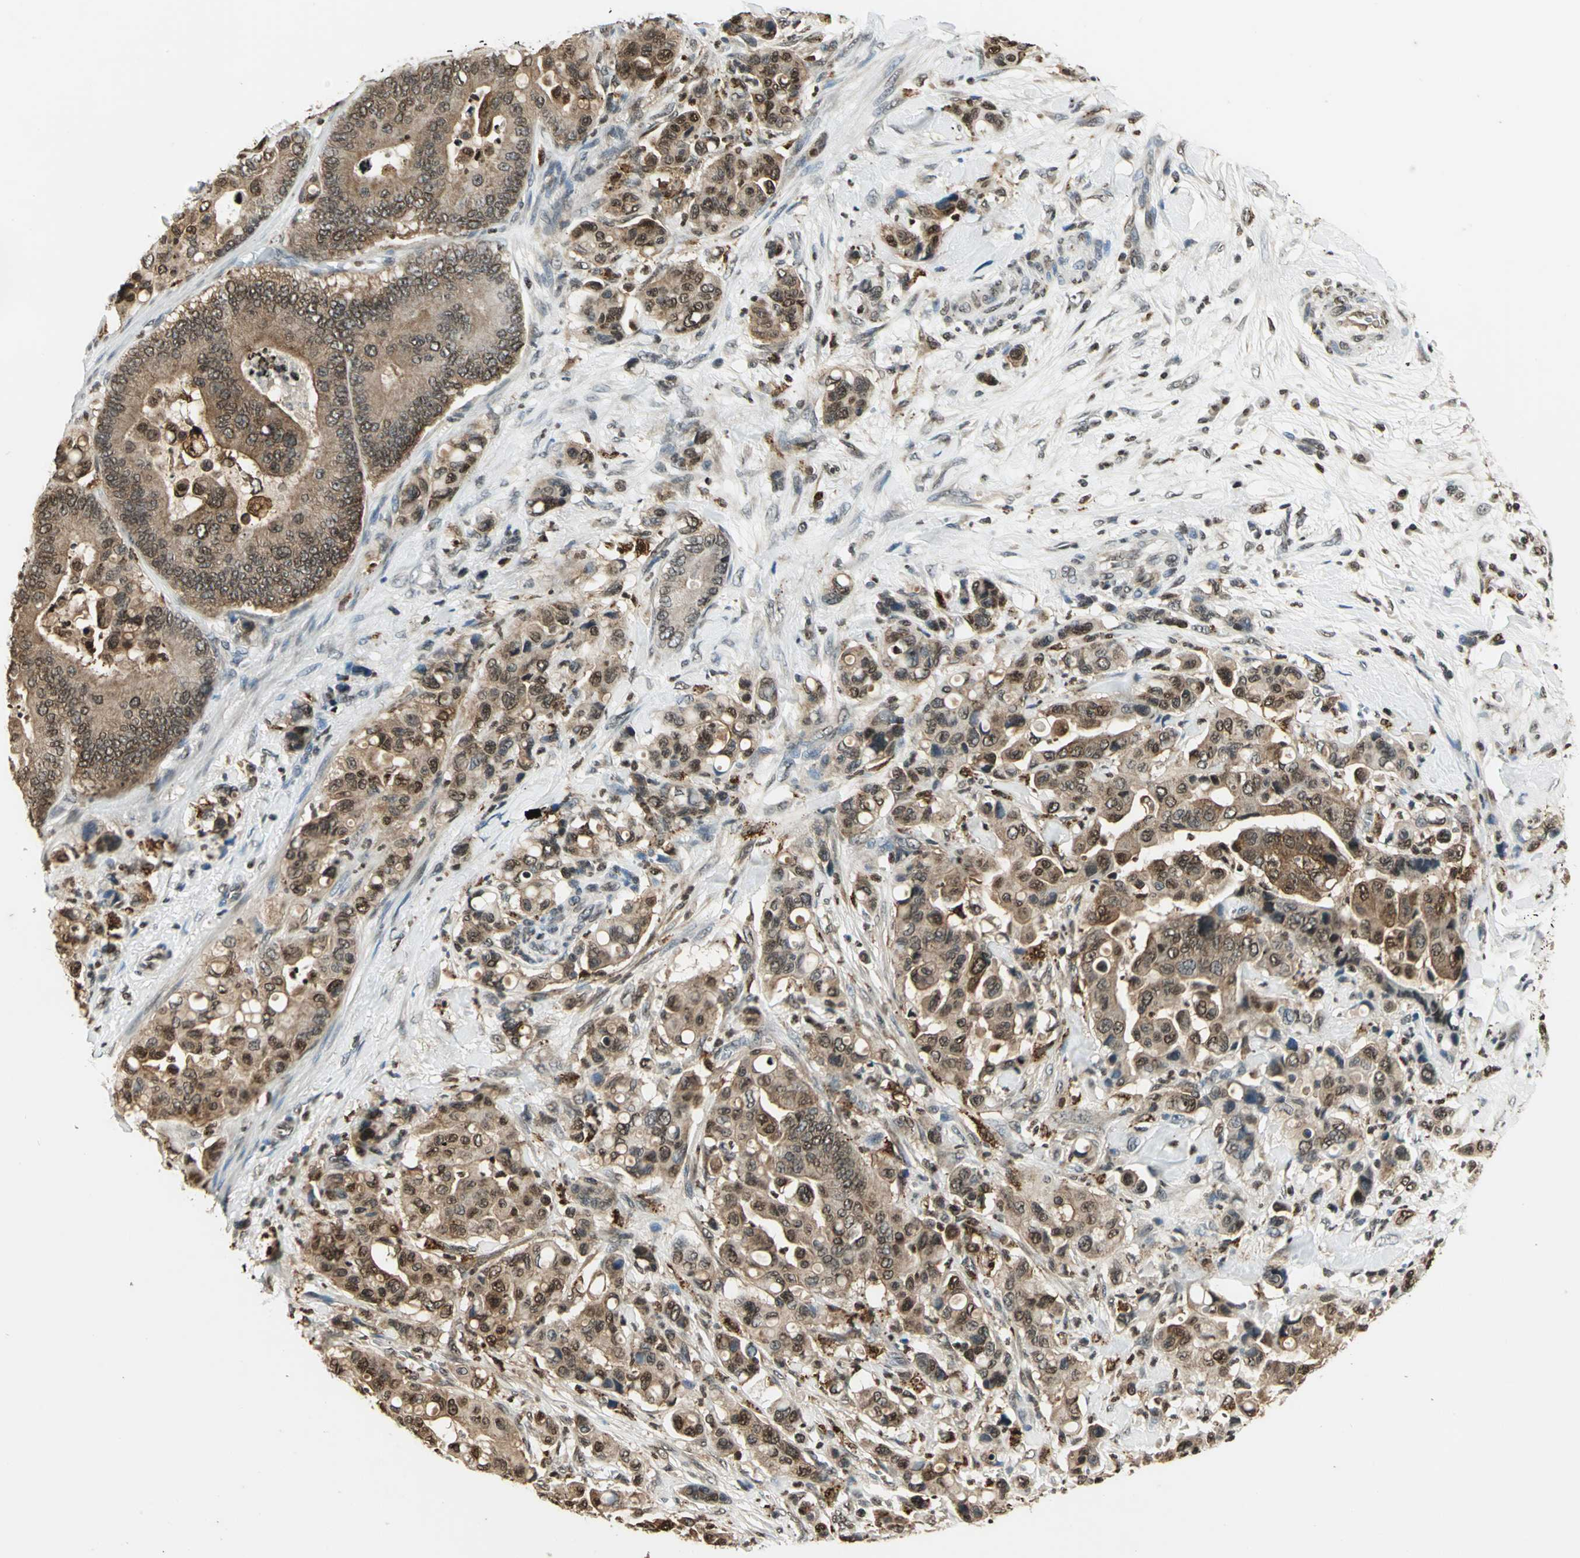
{"staining": {"intensity": "moderate", "quantity": ">75%", "location": "cytoplasmic/membranous"}, "tissue": "colorectal cancer", "cell_type": "Tumor cells", "image_type": "cancer", "snomed": [{"axis": "morphology", "description": "Normal tissue, NOS"}, {"axis": "morphology", "description": "Adenocarcinoma, NOS"}, {"axis": "topography", "description": "Colon"}], "caption": "Tumor cells exhibit medium levels of moderate cytoplasmic/membranous staining in approximately >75% of cells in colorectal cancer.", "gene": "LGALS3", "patient": {"sex": "male", "age": 82}}